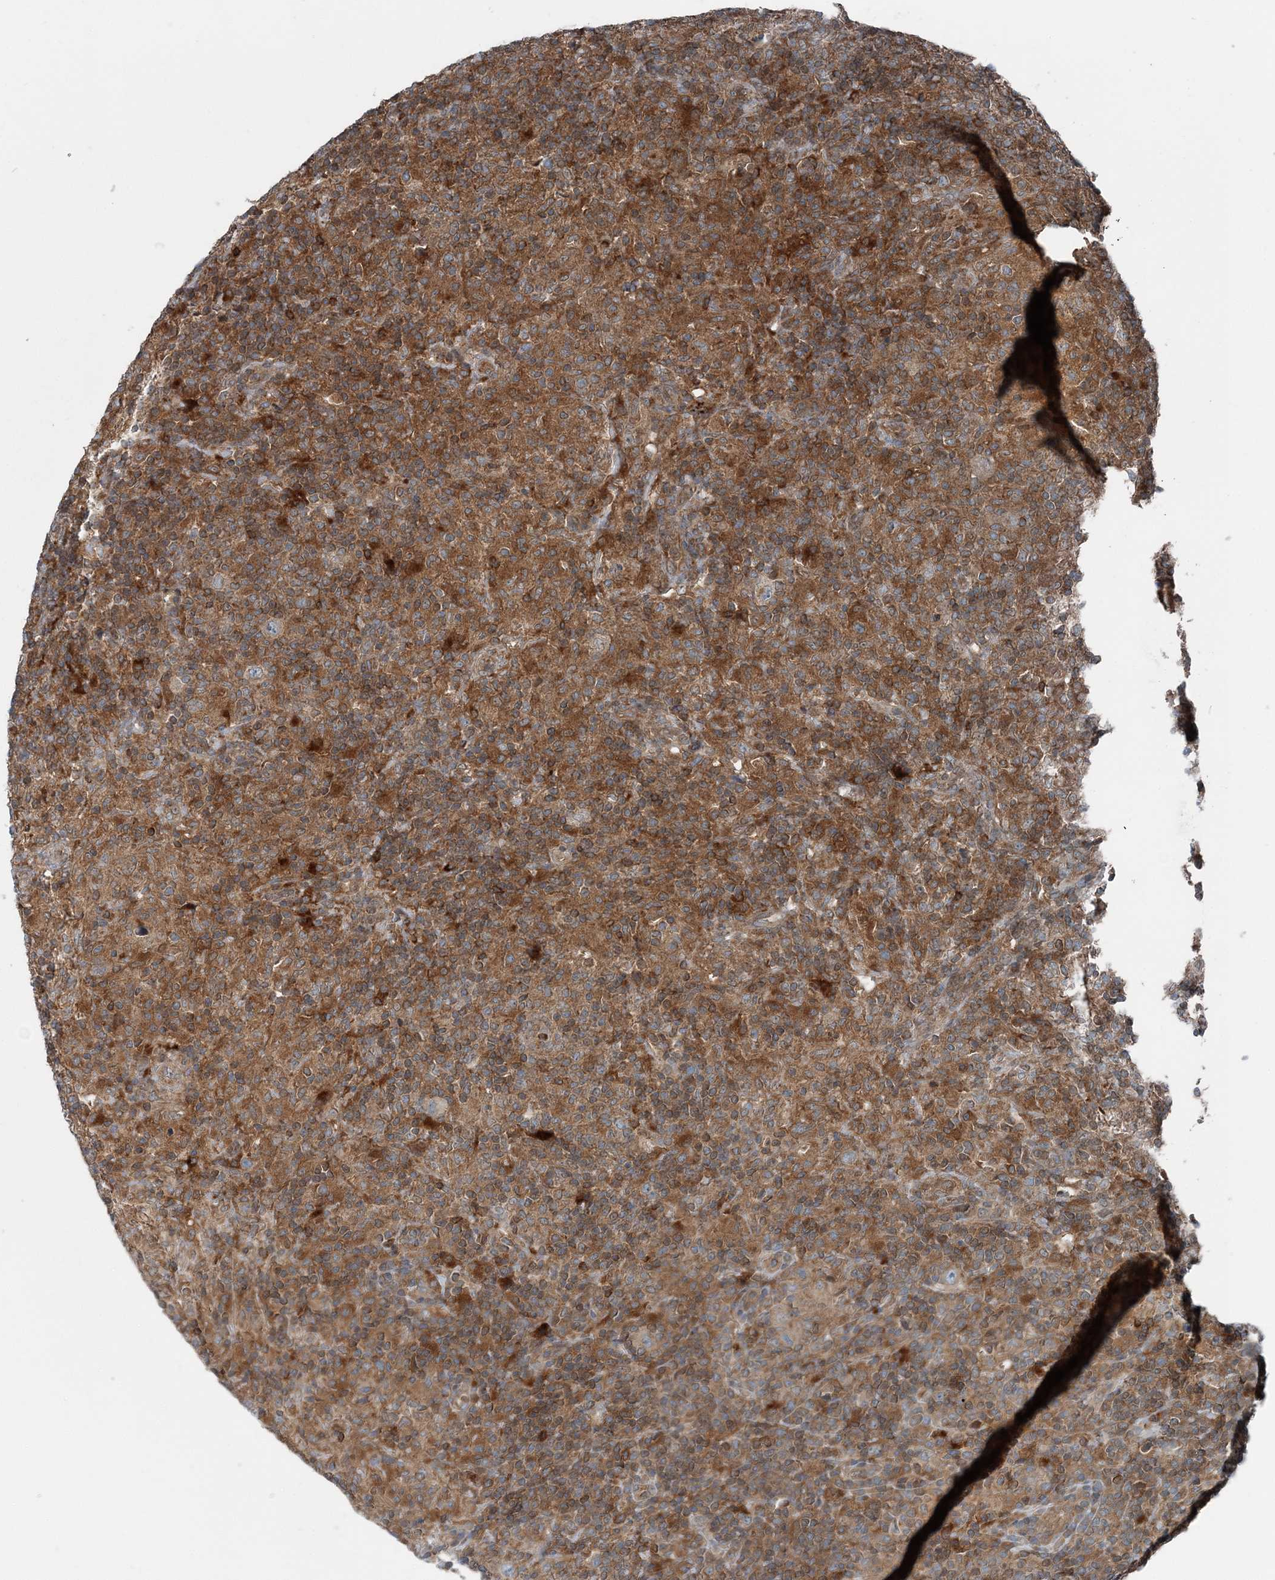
{"staining": {"intensity": "weak", "quantity": ">75%", "location": "cytoplasmic/membranous"}, "tissue": "lymphoma", "cell_type": "Tumor cells", "image_type": "cancer", "snomed": [{"axis": "morphology", "description": "Hodgkin's disease, NOS"}, {"axis": "topography", "description": "Lymph node"}], "caption": "This histopathology image exhibits Hodgkin's disease stained with immunohistochemistry to label a protein in brown. The cytoplasmic/membranous of tumor cells show weak positivity for the protein. Nuclei are counter-stained blue.", "gene": "ASNSD1", "patient": {"sex": "male", "age": 70}}